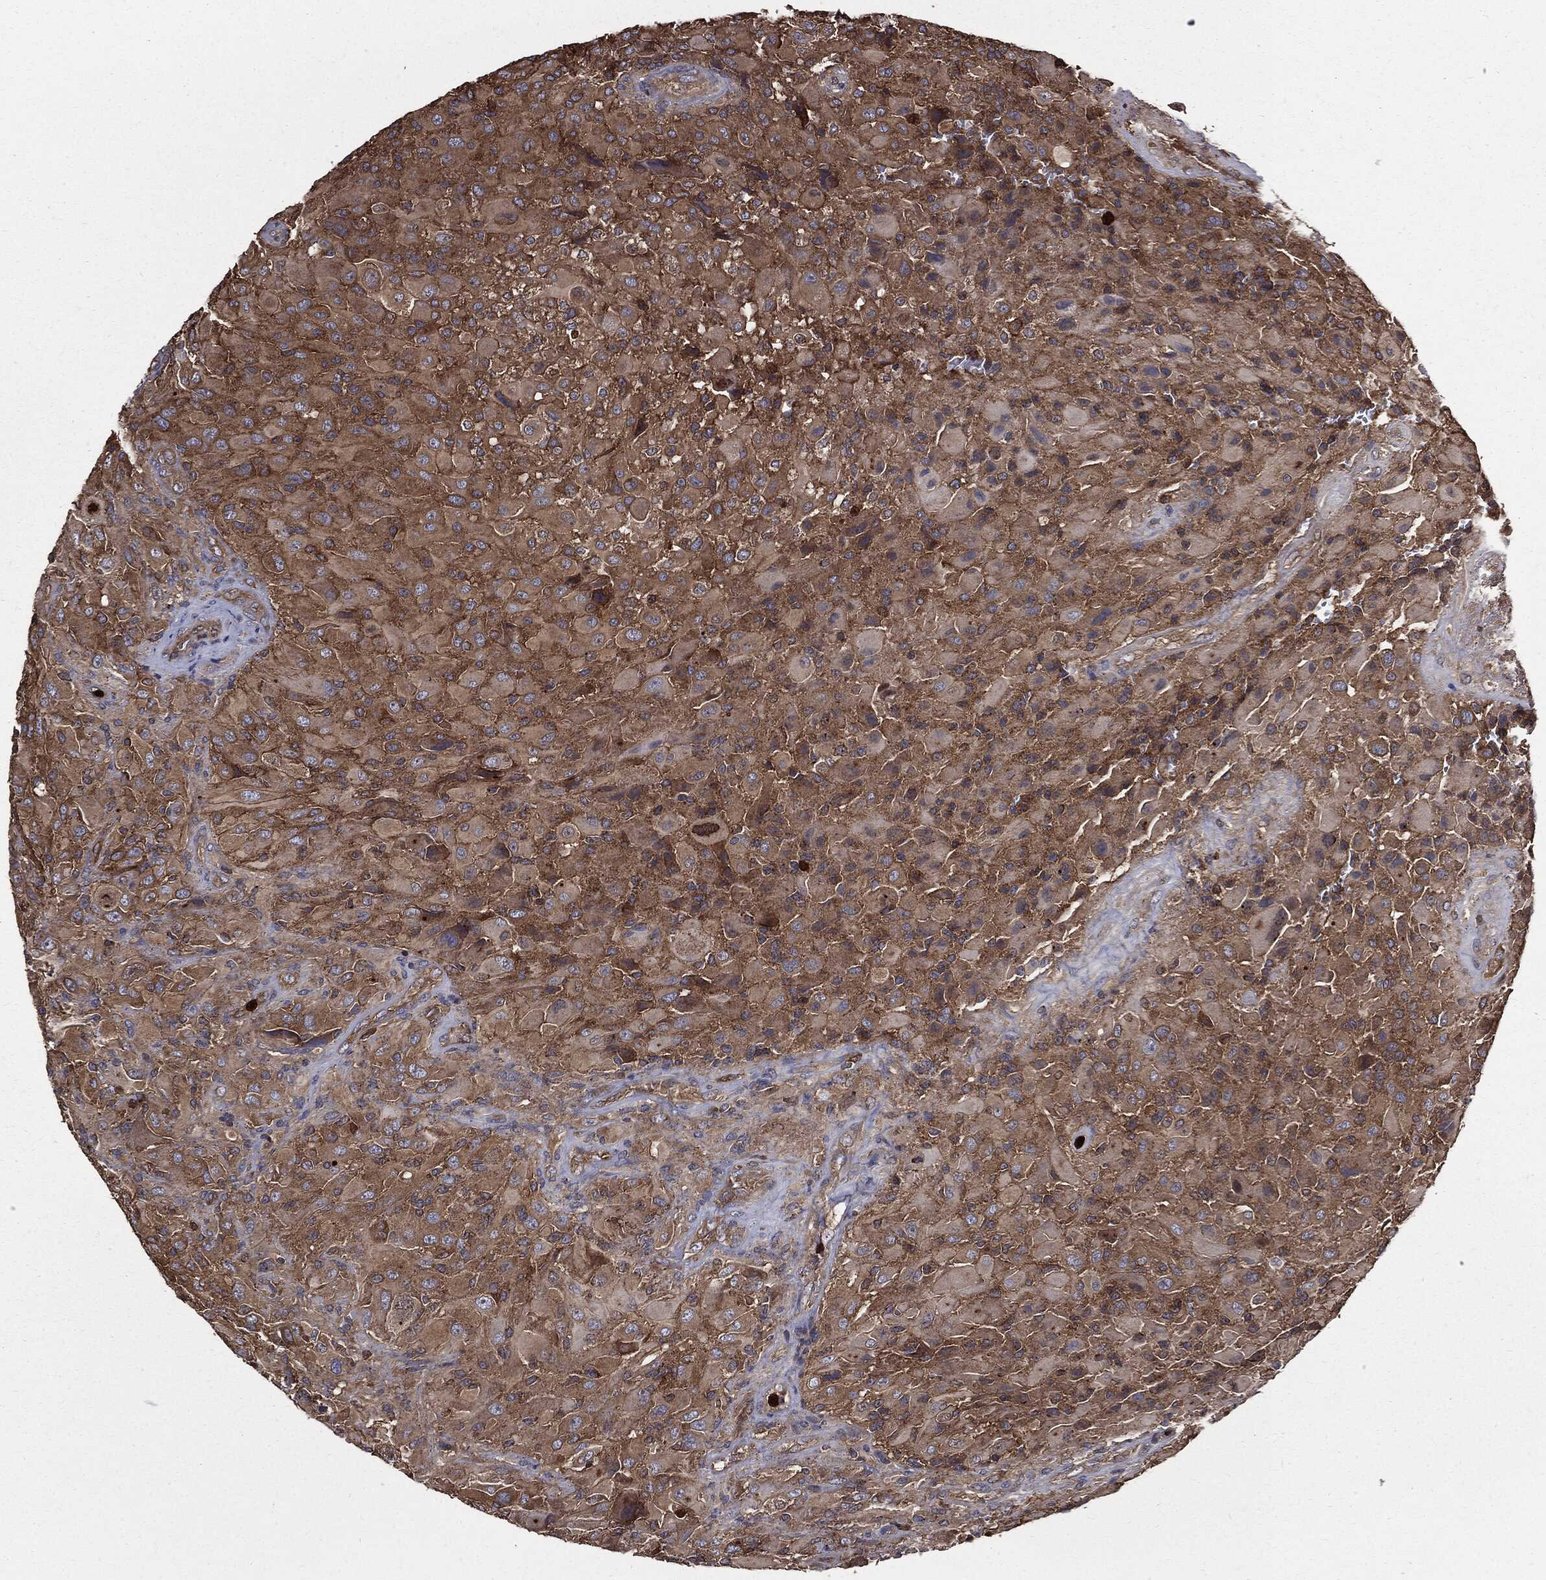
{"staining": {"intensity": "moderate", "quantity": ">75%", "location": "cytoplasmic/membranous"}, "tissue": "glioma", "cell_type": "Tumor cells", "image_type": "cancer", "snomed": [{"axis": "morphology", "description": "Glioma, malignant, High grade"}, {"axis": "topography", "description": "Cerebral cortex"}], "caption": "Glioma was stained to show a protein in brown. There is medium levels of moderate cytoplasmic/membranous staining in approximately >75% of tumor cells.", "gene": "PDCD6IP", "patient": {"sex": "male", "age": 35}}